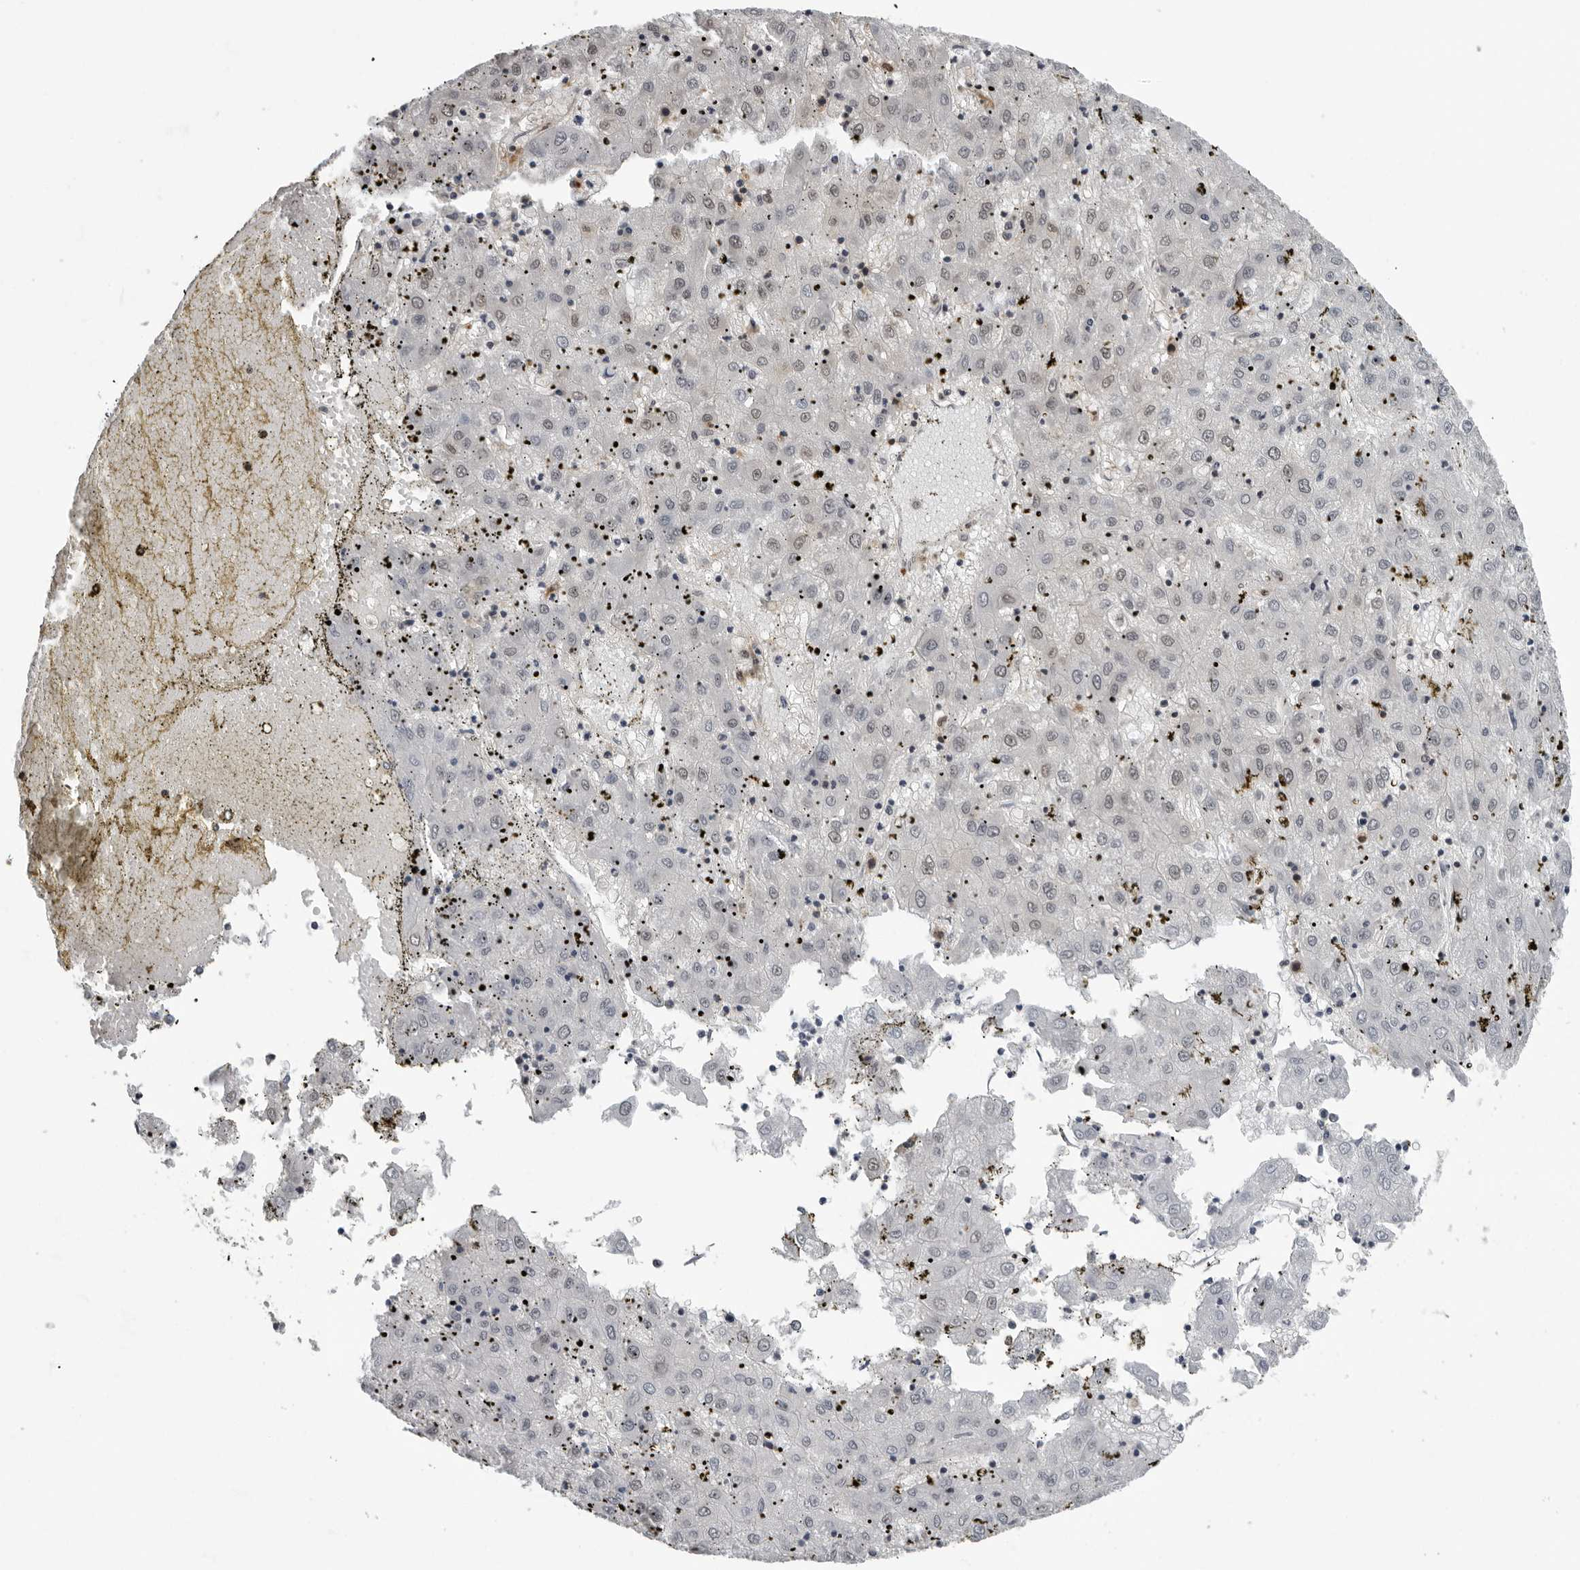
{"staining": {"intensity": "negative", "quantity": "none", "location": "none"}, "tissue": "liver cancer", "cell_type": "Tumor cells", "image_type": "cancer", "snomed": [{"axis": "morphology", "description": "Carcinoma, Hepatocellular, NOS"}, {"axis": "topography", "description": "Liver"}], "caption": "The image reveals no staining of tumor cells in liver hepatocellular carcinoma. (Stains: DAB IHC with hematoxylin counter stain, Microscopy: brightfield microscopy at high magnification).", "gene": "HSPH1", "patient": {"sex": "male", "age": 72}}